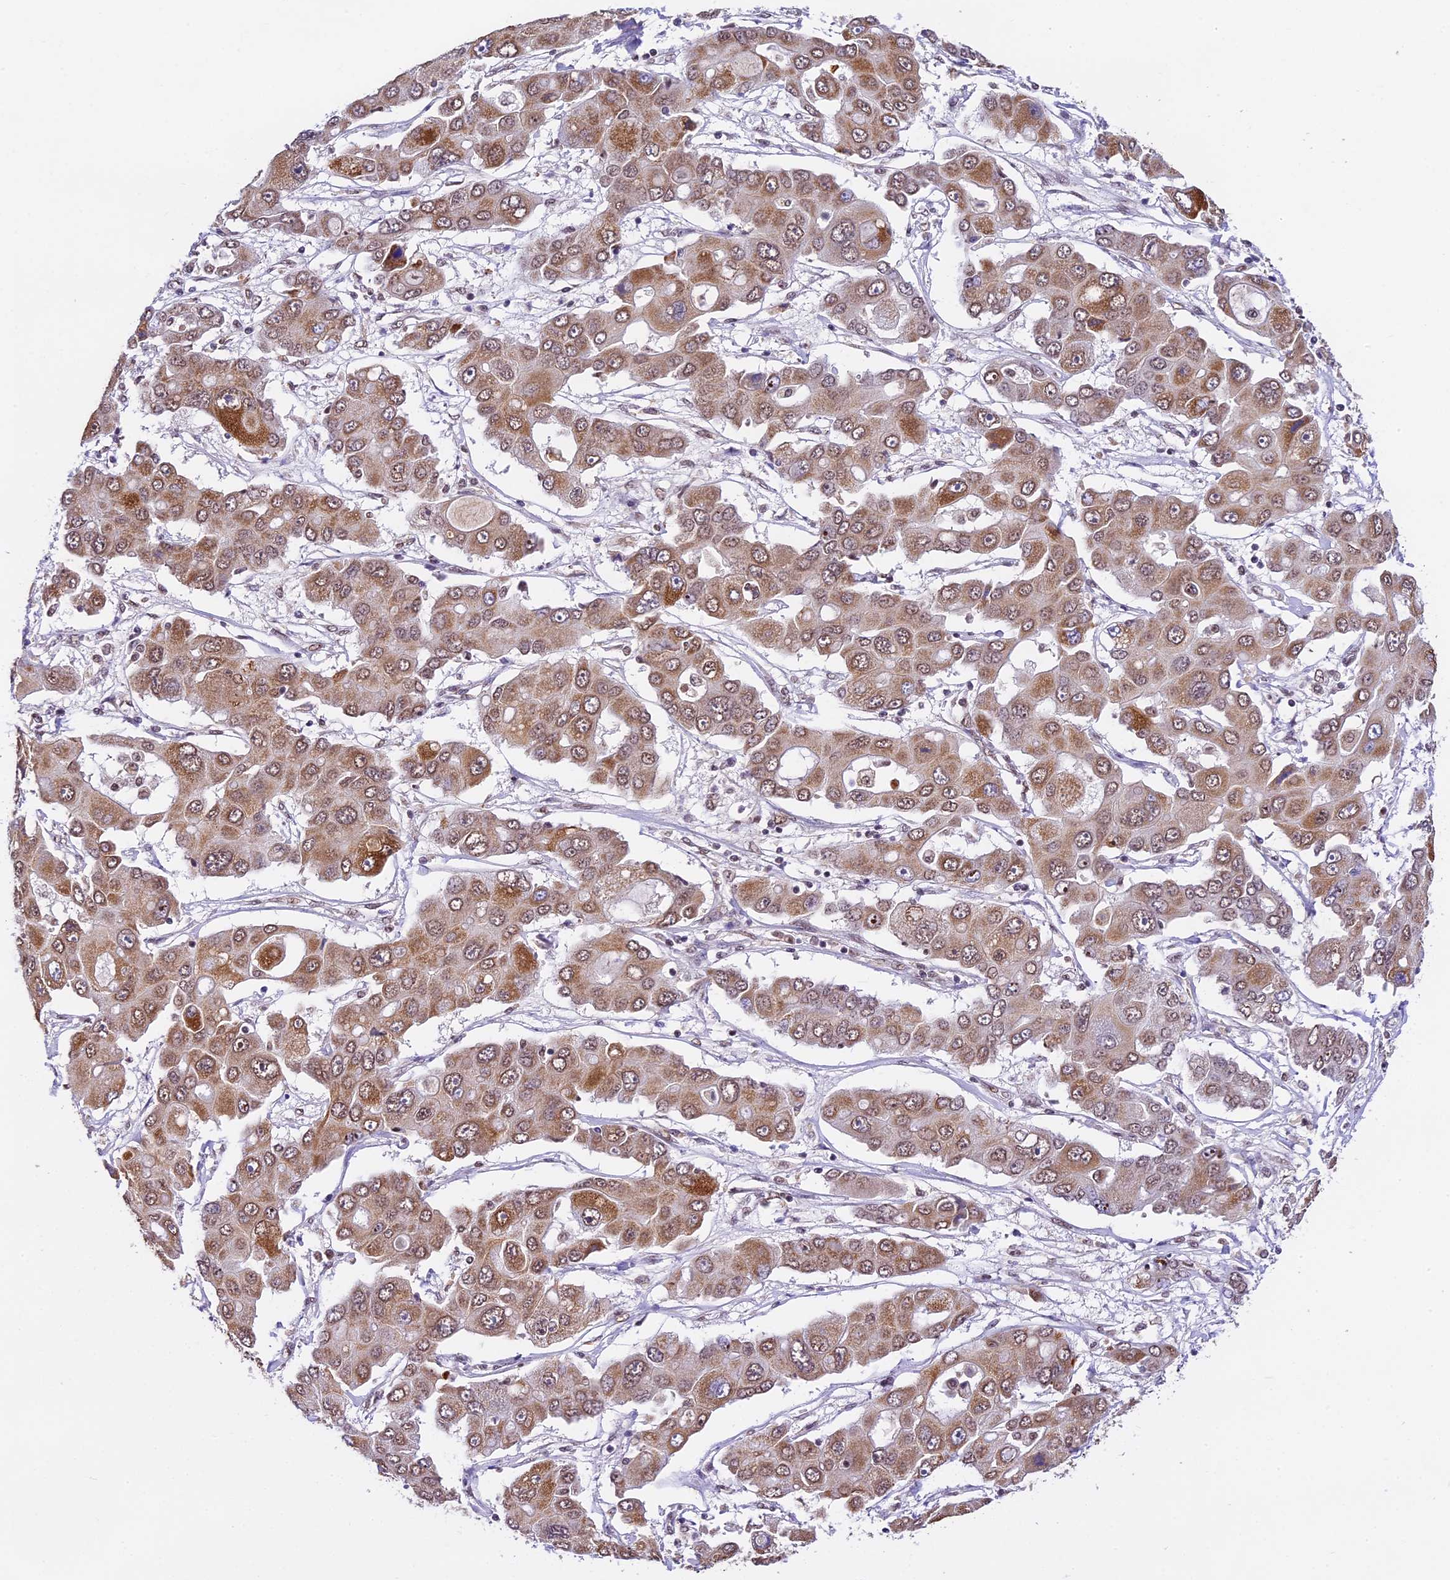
{"staining": {"intensity": "moderate", "quantity": ">75%", "location": "cytoplasmic/membranous,nuclear"}, "tissue": "liver cancer", "cell_type": "Tumor cells", "image_type": "cancer", "snomed": [{"axis": "morphology", "description": "Cholangiocarcinoma"}, {"axis": "topography", "description": "Liver"}], "caption": "There is medium levels of moderate cytoplasmic/membranous and nuclear expression in tumor cells of cholangiocarcinoma (liver), as demonstrated by immunohistochemical staining (brown color).", "gene": "CARS2", "patient": {"sex": "male", "age": 67}}